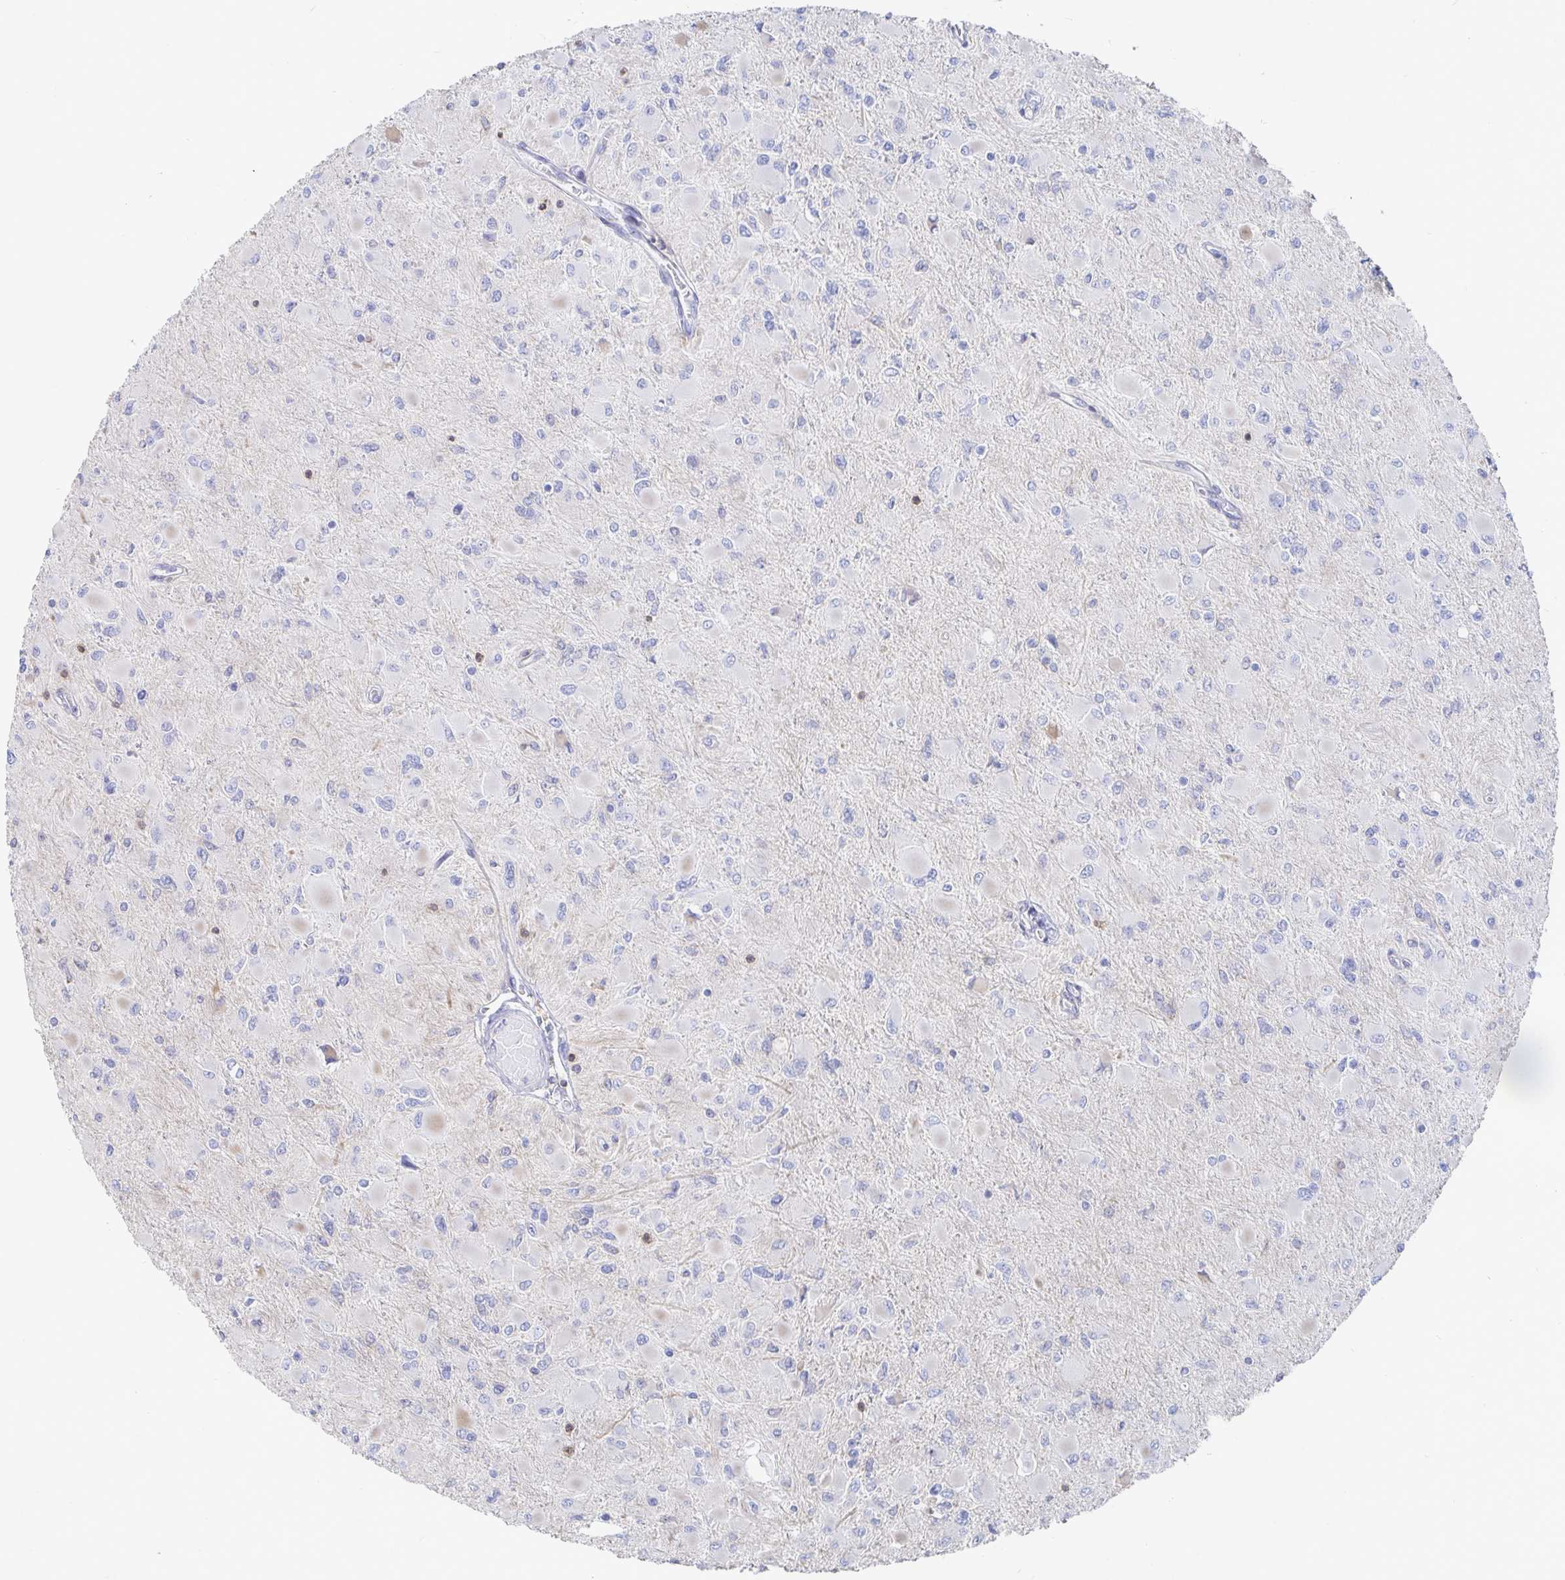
{"staining": {"intensity": "negative", "quantity": "none", "location": "none"}, "tissue": "glioma", "cell_type": "Tumor cells", "image_type": "cancer", "snomed": [{"axis": "morphology", "description": "Glioma, malignant, High grade"}, {"axis": "topography", "description": "Cerebral cortex"}], "caption": "DAB immunohistochemical staining of human glioma exhibits no significant staining in tumor cells. The staining was performed using DAB (3,3'-diaminobenzidine) to visualize the protein expression in brown, while the nuclei were stained in blue with hematoxylin (Magnification: 20x).", "gene": "PIK3CD", "patient": {"sex": "female", "age": 36}}